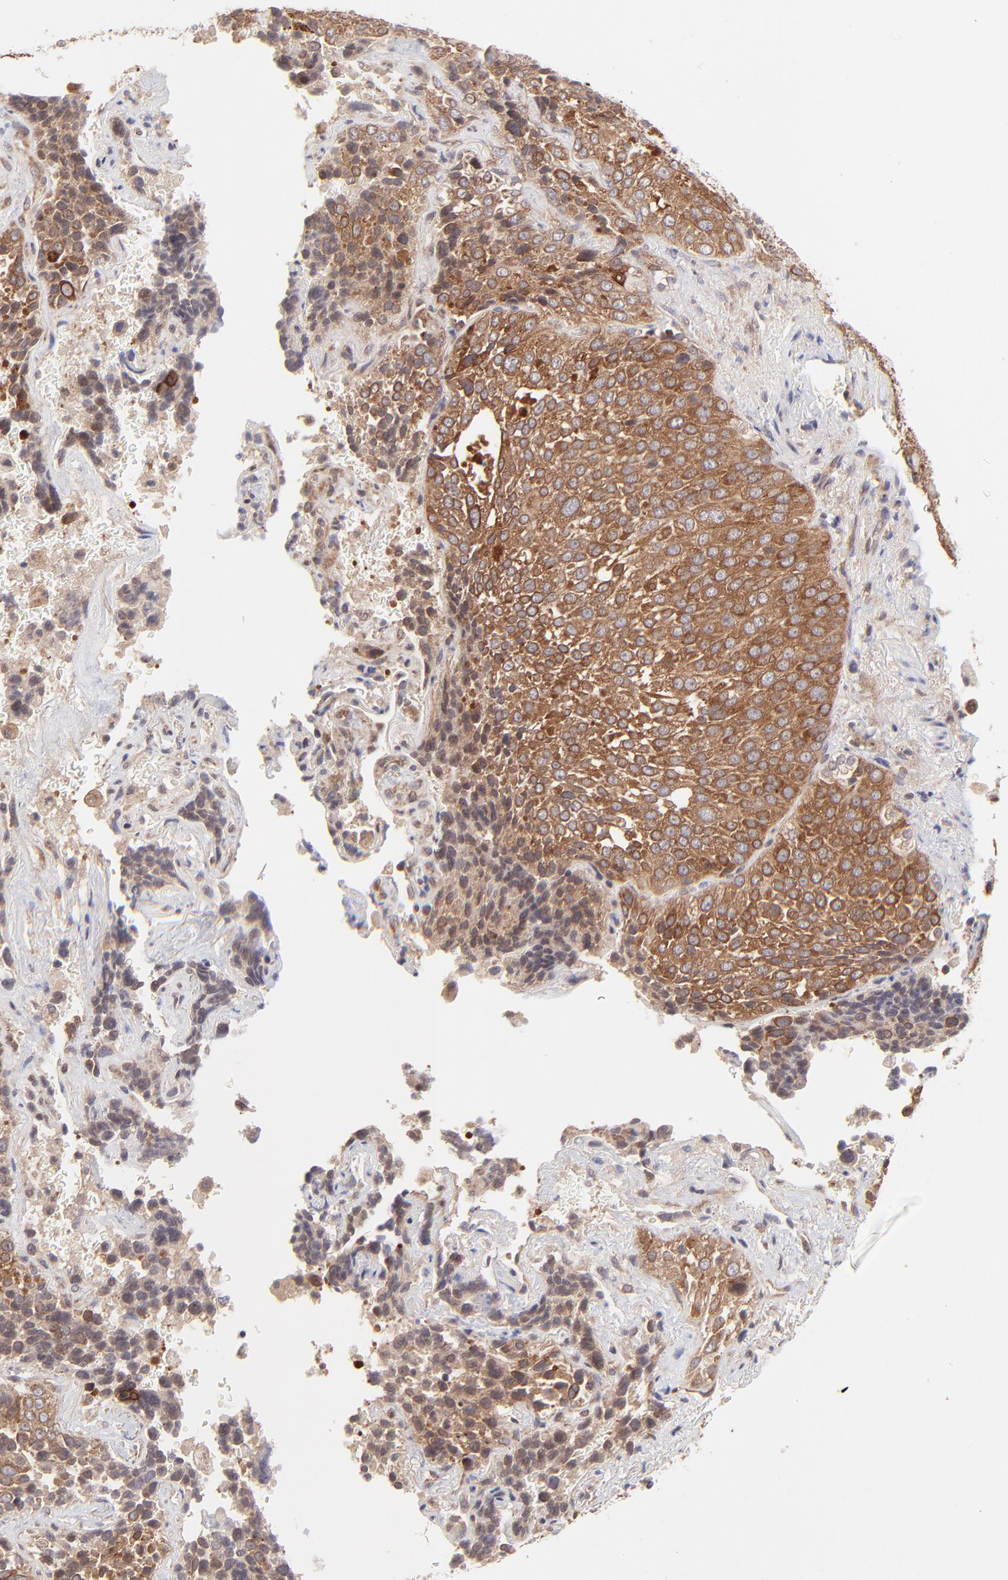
{"staining": {"intensity": "strong", "quantity": ">75%", "location": "cytoplasmic/membranous"}, "tissue": "lung cancer", "cell_type": "Tumor cells", "image_type": "cancer", "snomed": [{"axis": "morphology", "description": "Squamous cell carcinoma, NOS"}, {"axis": "topography", "description": "Lung"}], "caption": "Lung cancer (squamous cell carcinoma) stained with a protein marker exhibits strong staining in tumor cells.", "gene": "TNRC6B", "patient": {"sex": "male", "age": 54}}